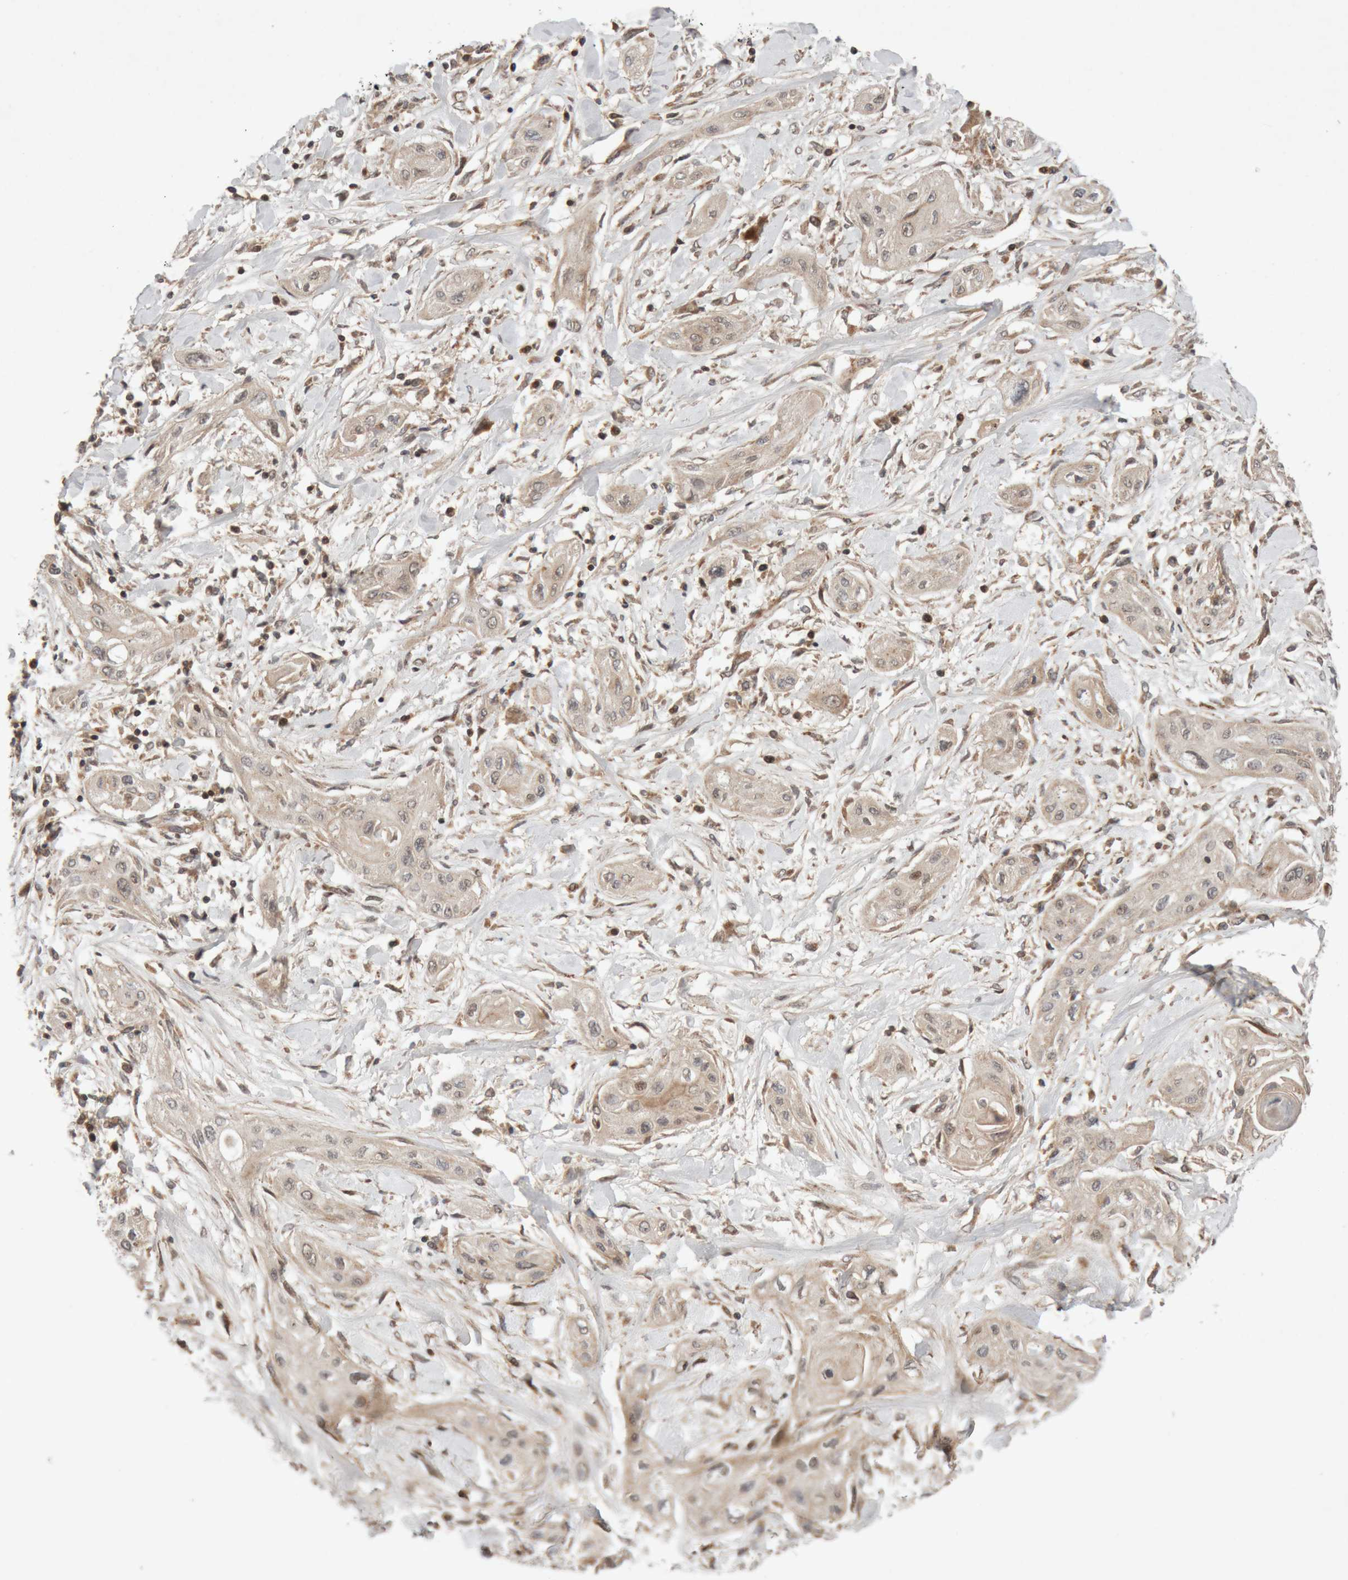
{"staining": {"intensity": "weak", "quantity": "25%-75%", "location": "cytoplasmic/membranous,nuclear"}, "tissue": "lung cancer", "cell_type": "Tumor cells", "image_type": "cancer", "snomed": [{"axis": "morphology", "description": "Squamous cell carcinoma, NOS"}, {"axis": "topography", "description": "Lung"}], "caption": "Immunohistochemical staining of human lung cancer displays weak cytoplasmic/membranous and nuclear protein positivity in approximately 25%-75% of tumor cells.", "gene": "KIF21B", "patient": {"sex": "female", "age": 47}}